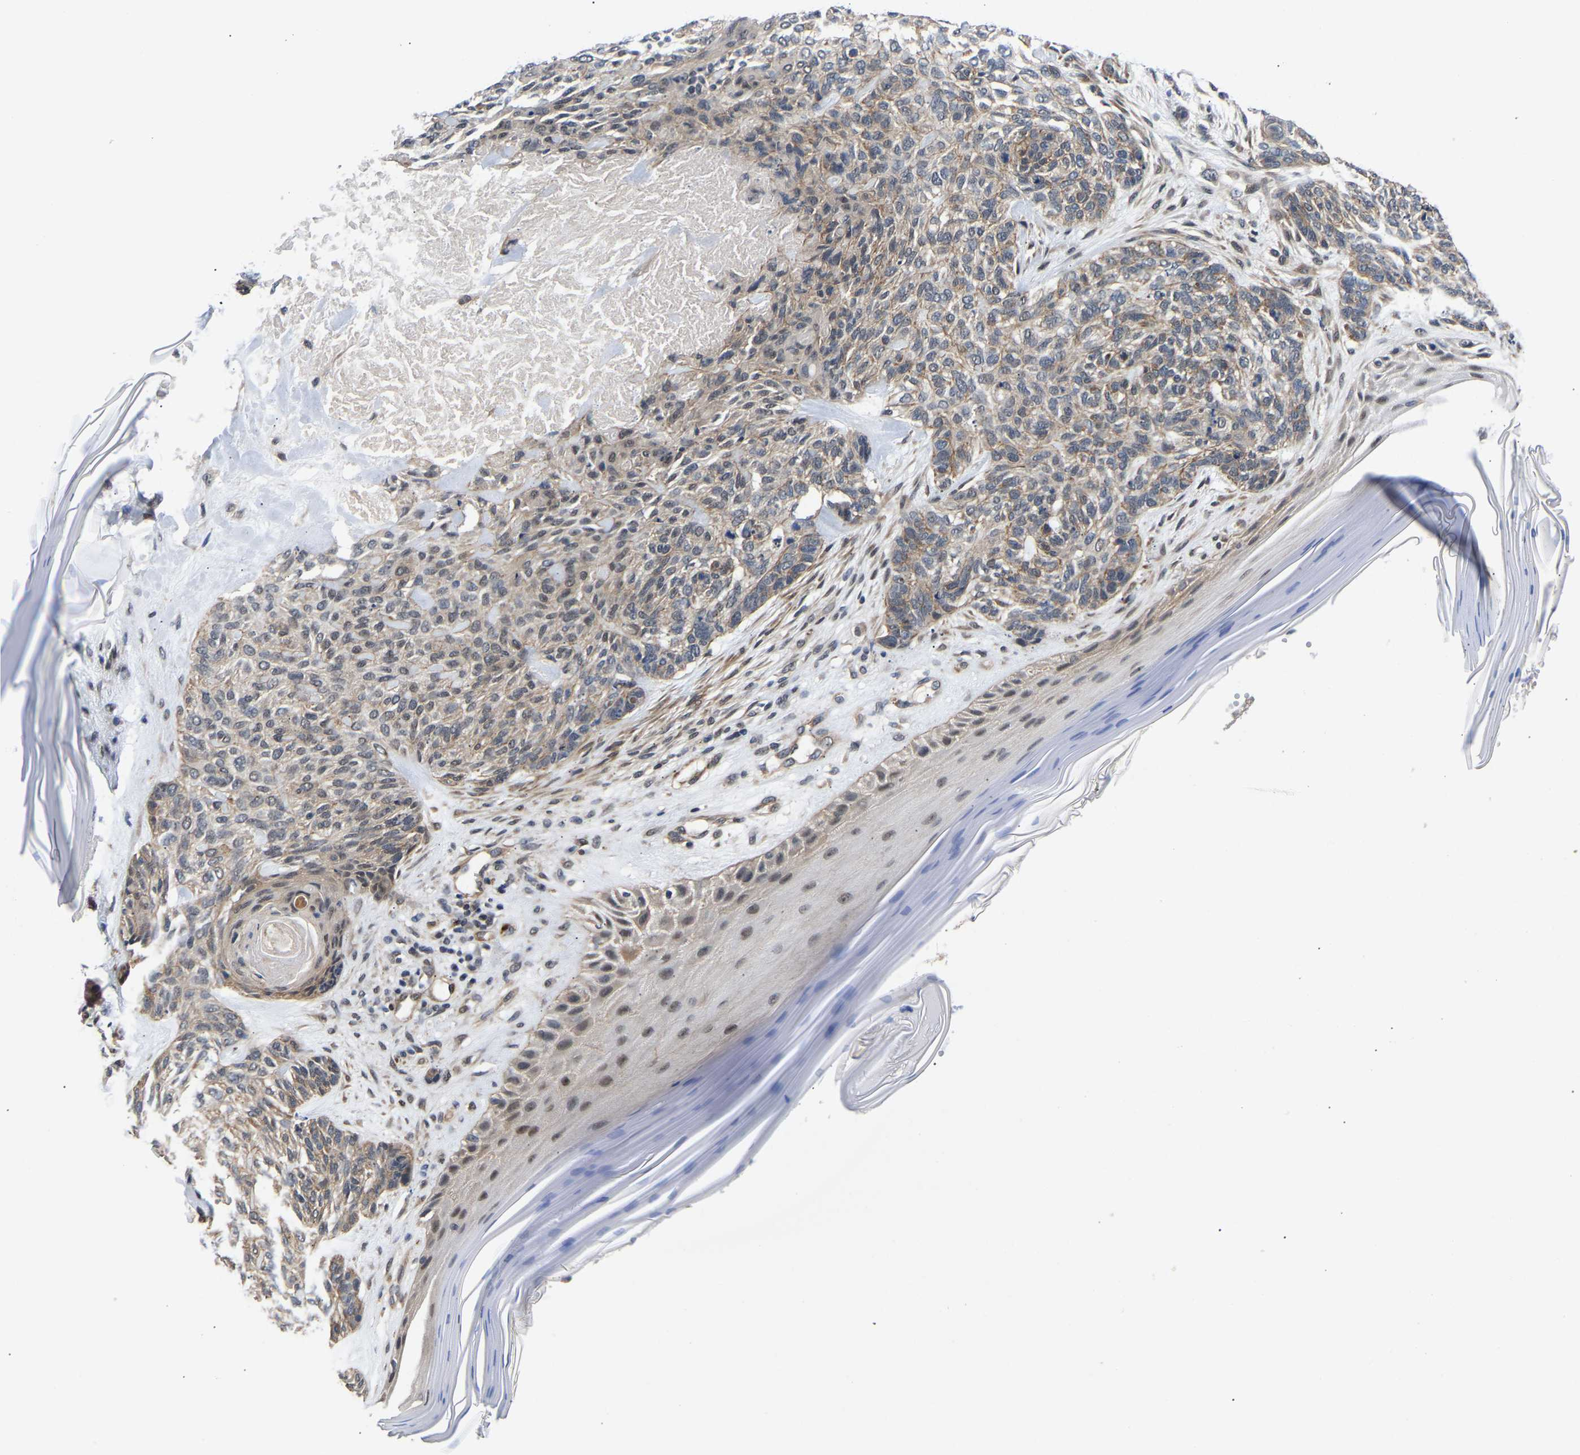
{"staining": {"intensity": "weak", "quantity": "25%-75%", "location": "cytoplasmic/membranous"}, "tissue": "skin cancer", "cell_type": "Tumor cells", "image_type": "cancer", "snomed": [{"axis": "morphology", "description": "Basal cell carcinoma"}, {"axis": "topography", "description": "Skin"}], "caption": "Approximately 25%-75% of tumor cells in skin cancer (basal cell carcinoma) demonstrate weak cytoplasmic/membranous protein staining as visualized by brown immunohistochemical staining.", "gene": "METTL16", "patient": {"sex": "male", "age": 55}}